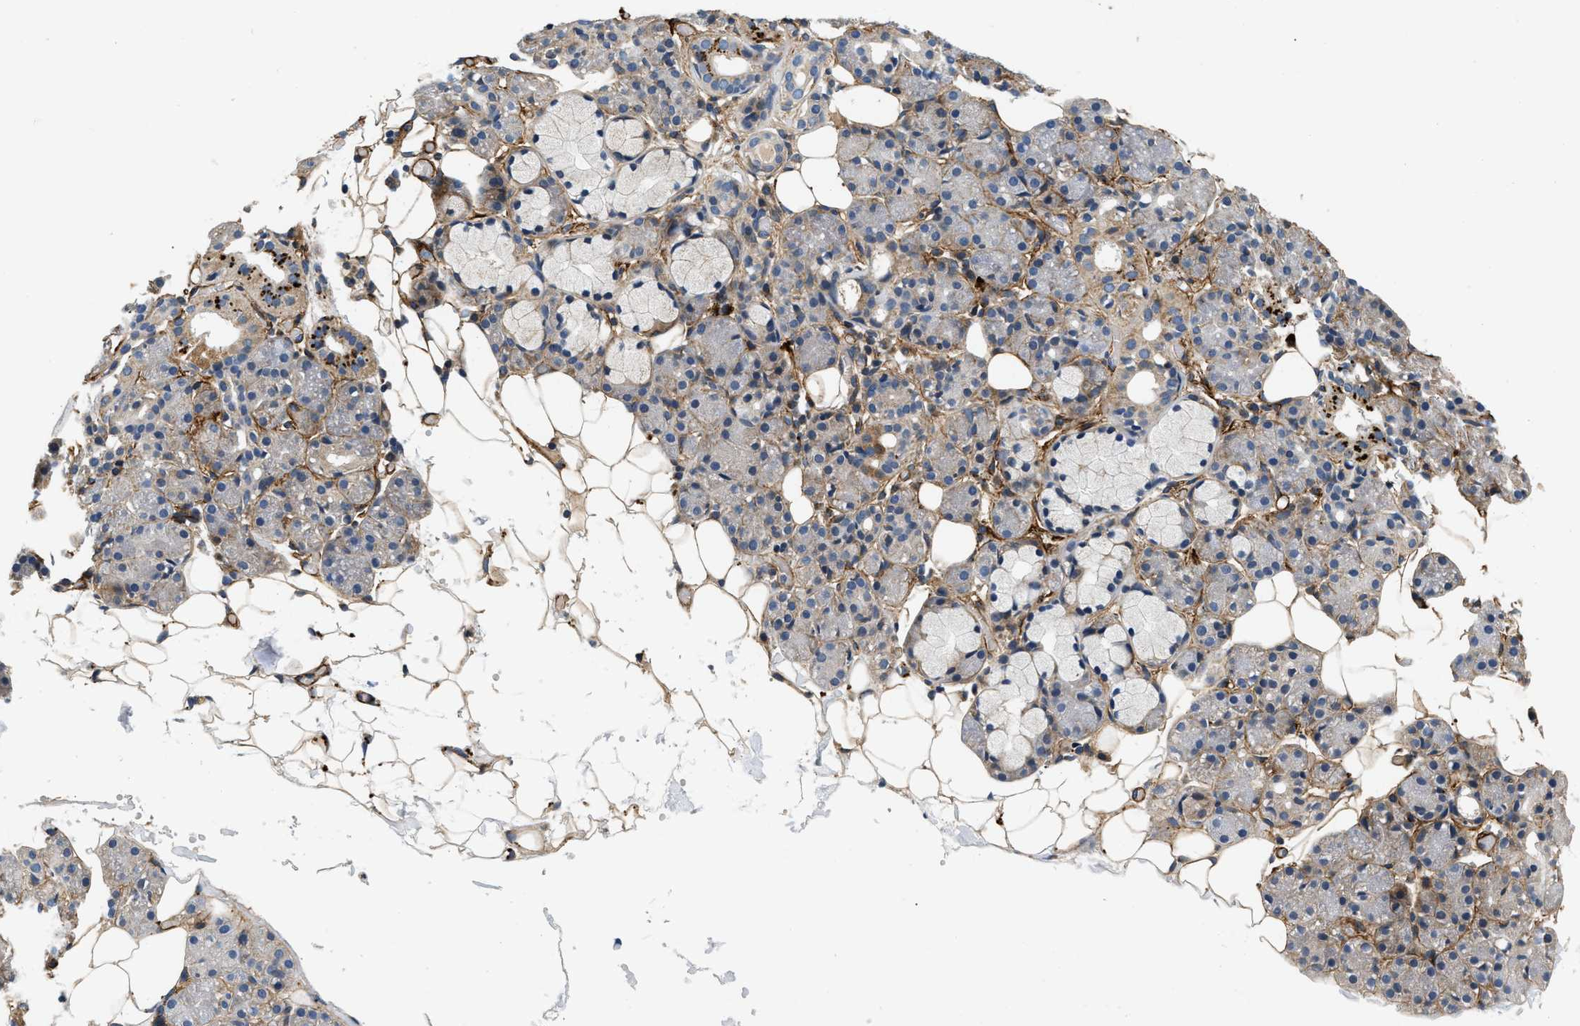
{"staining": {"intensity": "moderate", "quantity": "25%-75%", "location": "cytoplasmic/membranous"}, "tissue": "salivary gland", "cell_type": "Glandular cells", "image_type": "normal", "snomed": [{"axis": "morphology", "description": "Normal tissue, NOS"}, {"axis": "topography", "description": "Salivary gland"}], "caption": "A brown stain highlights moderate cytoplasmic/membranous staining of a protein in glandular cells of unremarkable human salivary gland.", "gene": "NME6", "patient": {"sex": "male", "age": 63}}